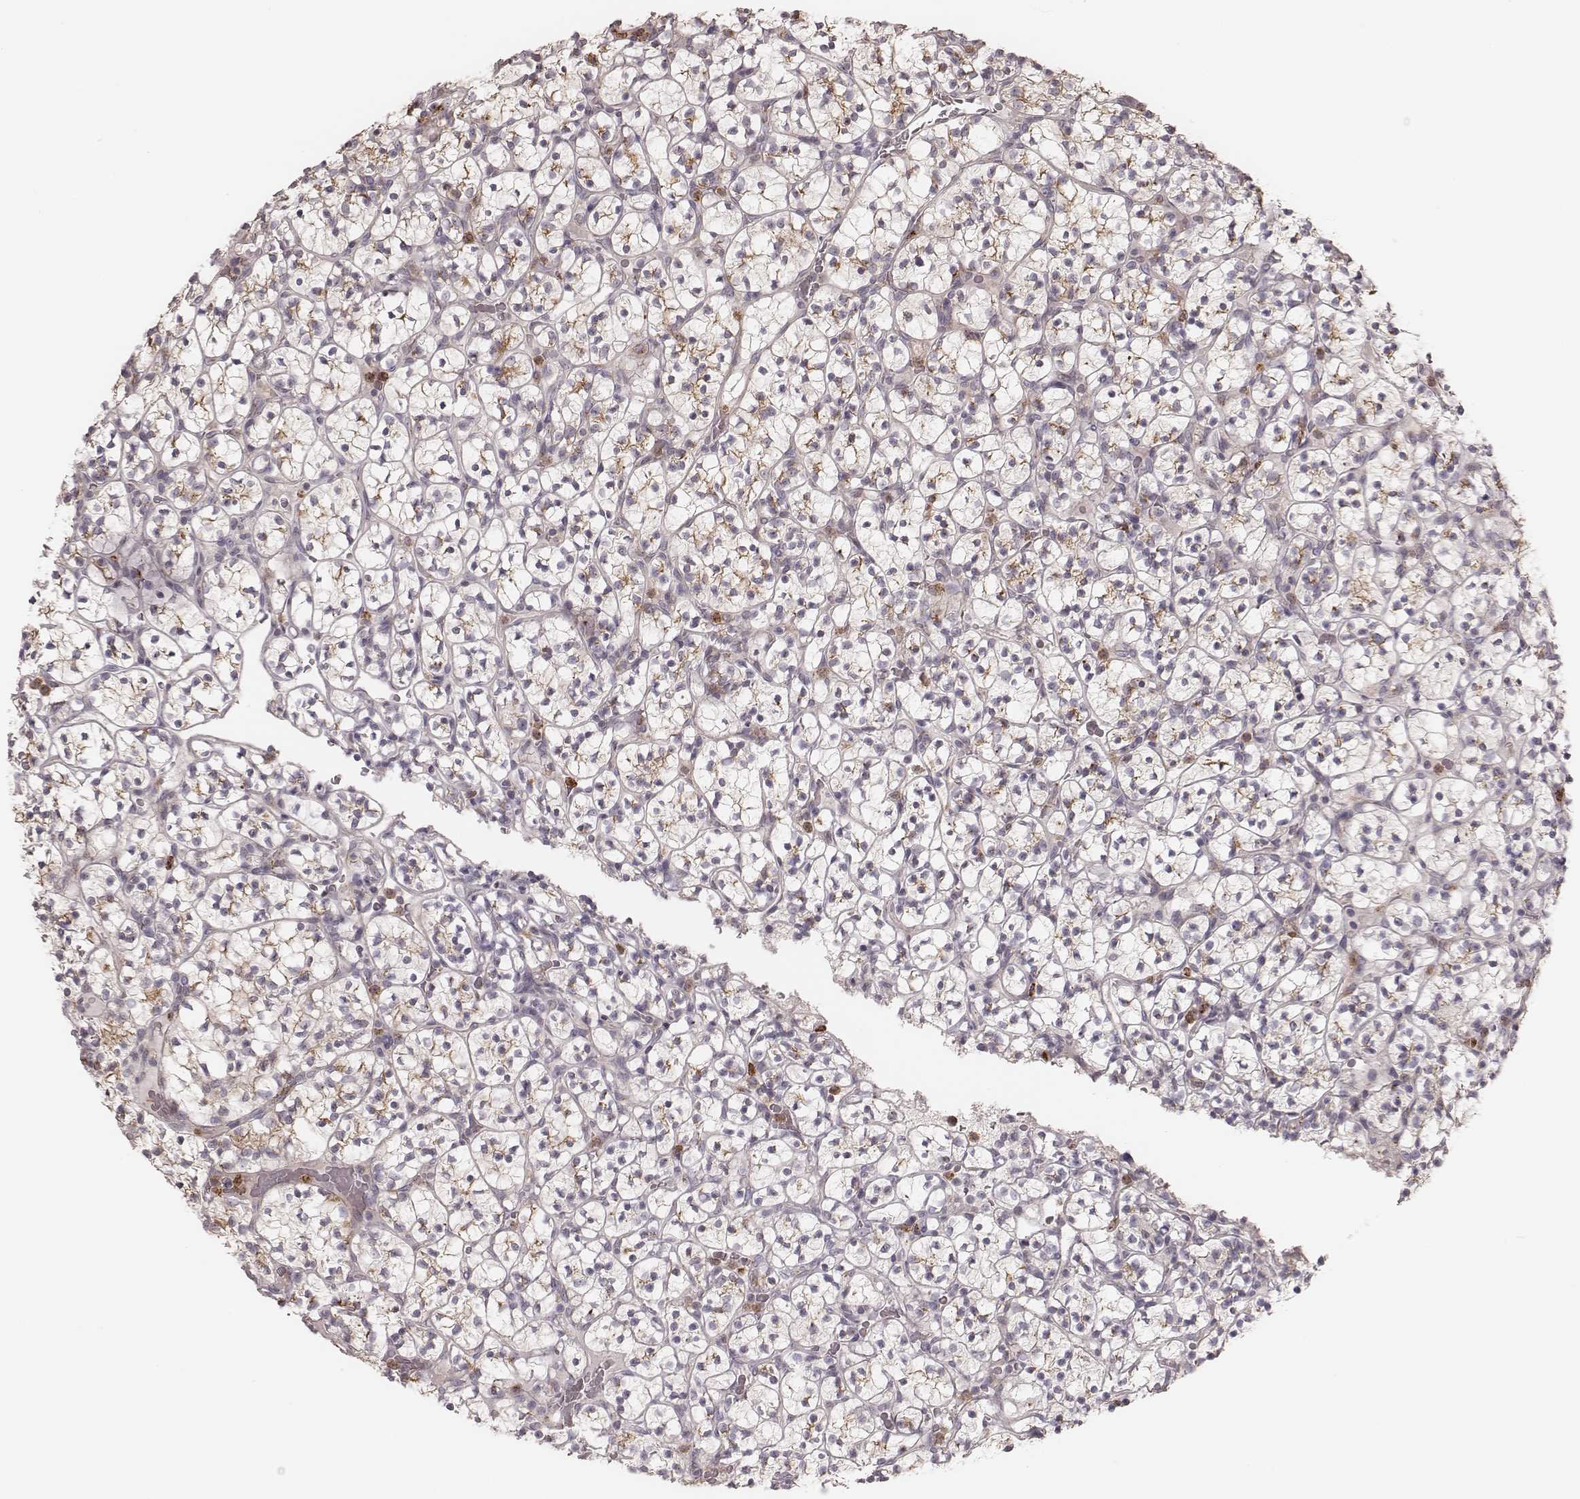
{"staining": {"intensity": "moderate", "quantity": ">75%", "location": "cytoplasmic/membranous"}, "tissue": "renal cancer", "cell_type": "Tumor cells", "image_type": "cancer", "snomed": [{"axis": "morphology", "description": "Adenocarcinoma, NOS"}, {"axis": "topography", "description": "Kidney"}], "caption": "Immunohistochemistry (DAB) staining of adenocarcinoma (renal) displays moderate cytoplasmic/membranous protein expression in about >75% of tumor cells.", "gene": "ABCA7", "patient": {"sex": "female", "age": 89}}